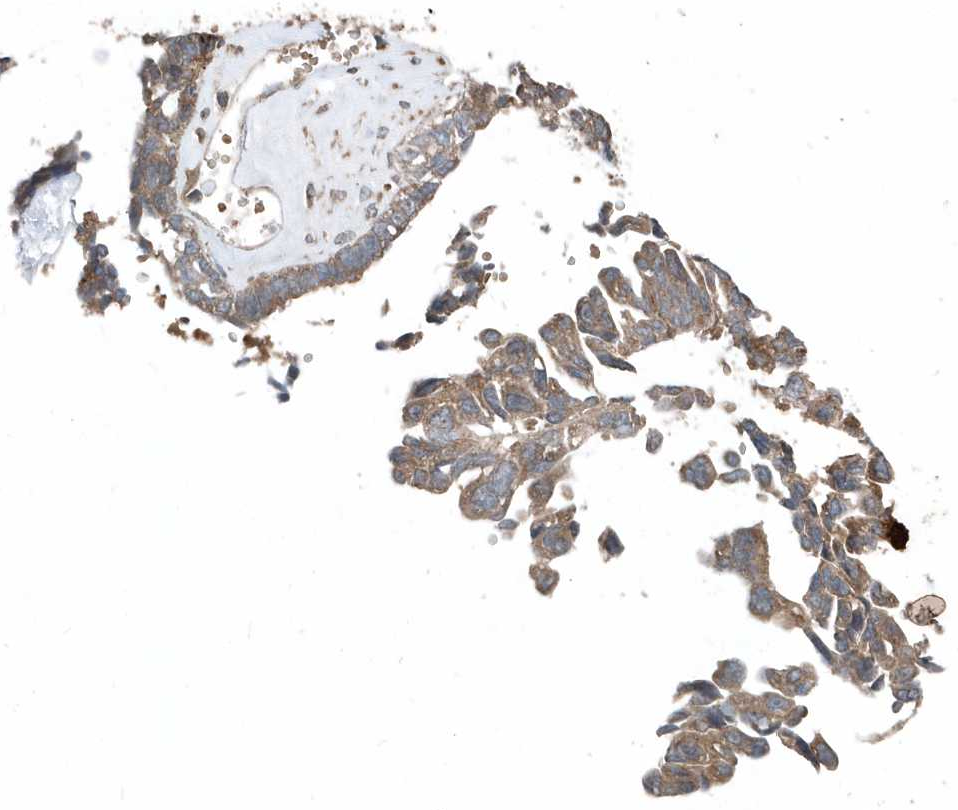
{"staining": {"intensity": "moderate", "quantity": ">75%", "location": "cytoplasmic/membranous"}, "tissue": "ovarian cancer", "cell_type": "Tumor cells", "image_type": "cancer", "snomed": [{"axis": "morphology", "description": "Cystadenocarcinoma, serous, NOS"}, {"axis": "topography", "description": "Ovary"}], "caption": "Human serous cystadenocarcinoma (ovarian) stained for a protein (brown) shows moderate cytoplasmic/membranous positive staining in approximately >75% of tumor cells.", "gene": "SCFD2", "patient": {"sex": "female", "age": 79}}